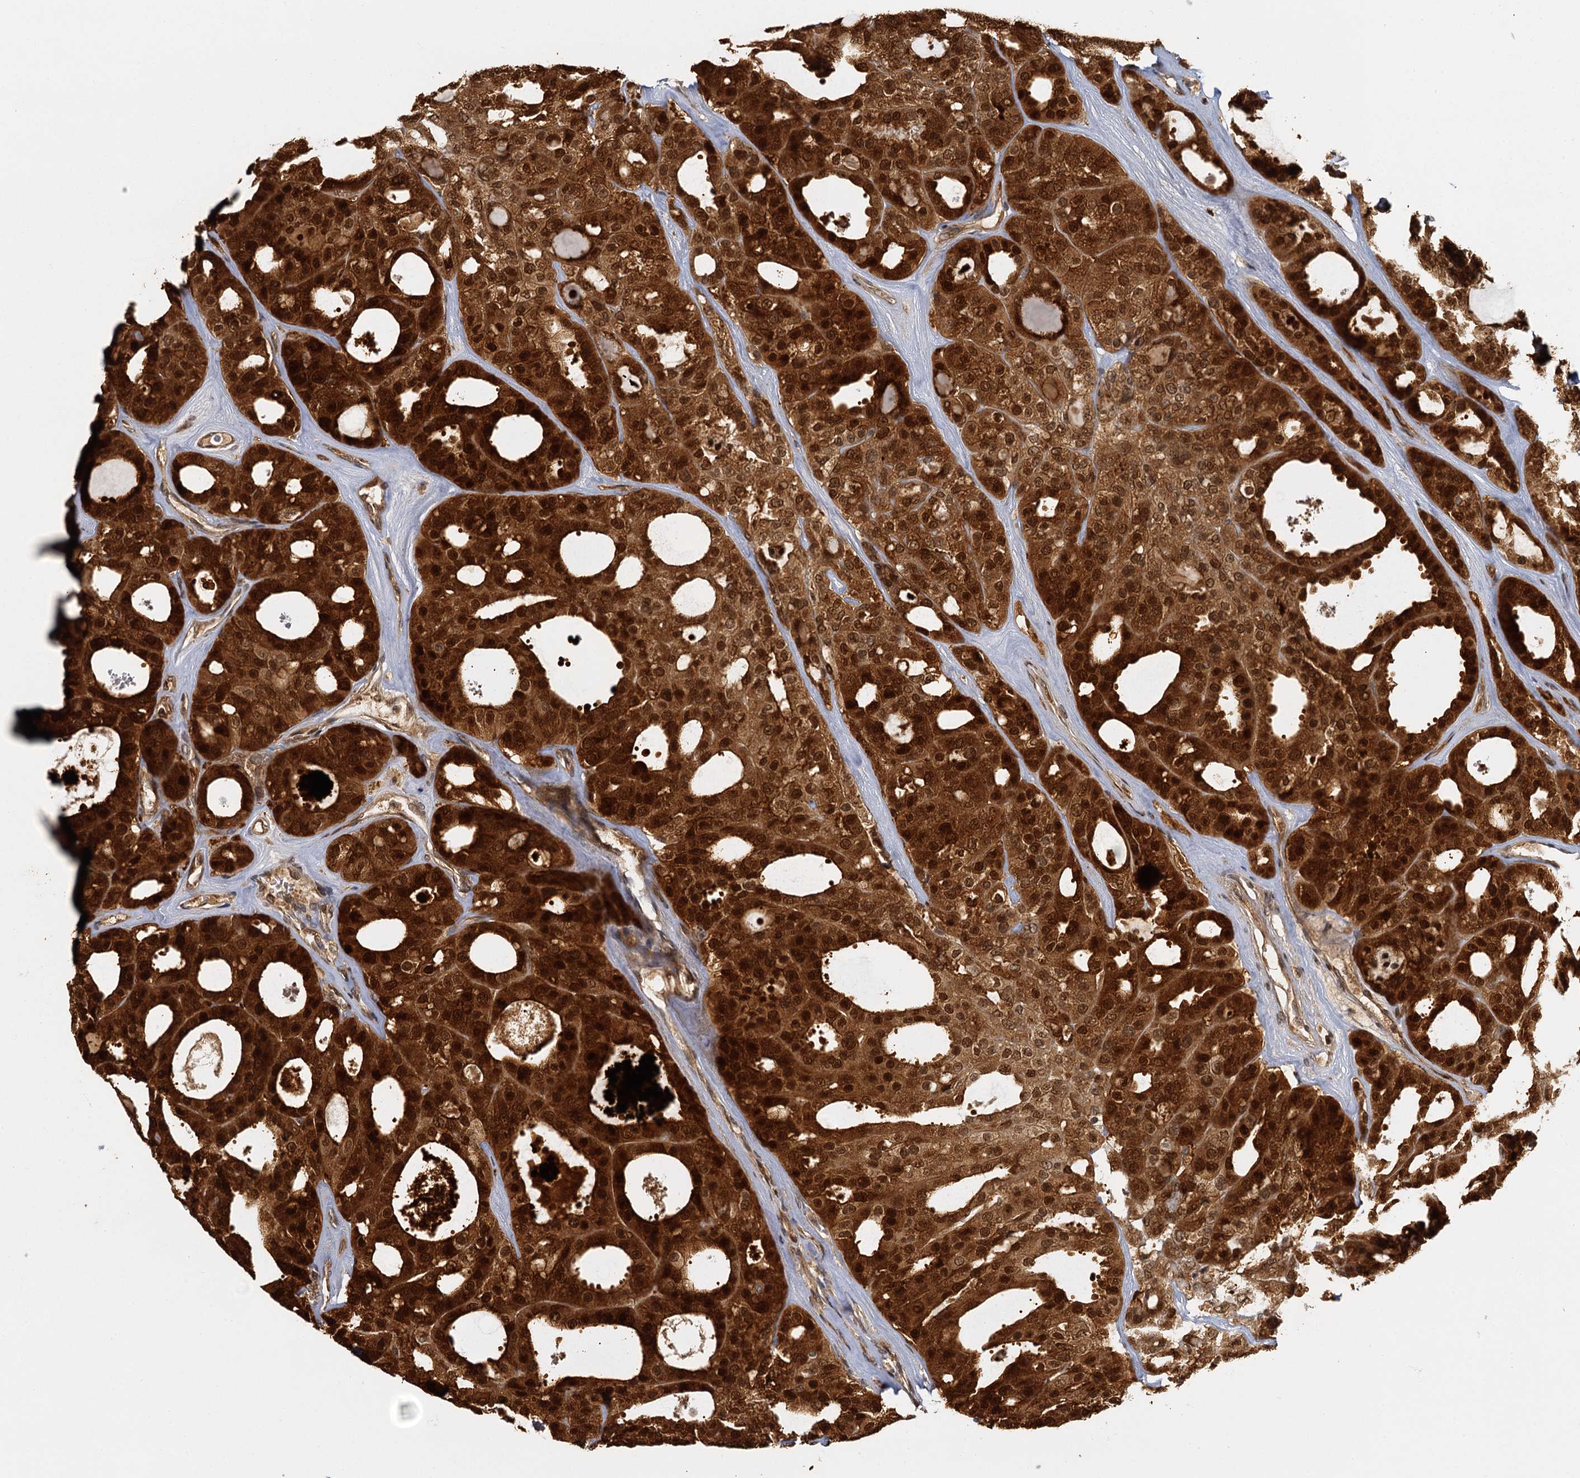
{"staining": {"intensity": "strong", "quantity": ">75%", "location": "cytoplasmic/membranous,nuclear"}, "tissue": "thyroid cancer", "cell_type": "Tumor cells", "image_type": "cancer", "snomed": [{"axis": "morphology", "description": "Follicular adenoma carcinoma, NOS"}, {"axis": "topography", "description": "Thyroid gland"}], "caption": "Protein analysis of follicular adenoma carcinoma (thyroid) tissue exhibits strong cytoplasmic/membranous and nuclear staining in about >75% of tumor cells.", "gene": "ZNF549", "patient": {"sex": "male", "age": 75}}